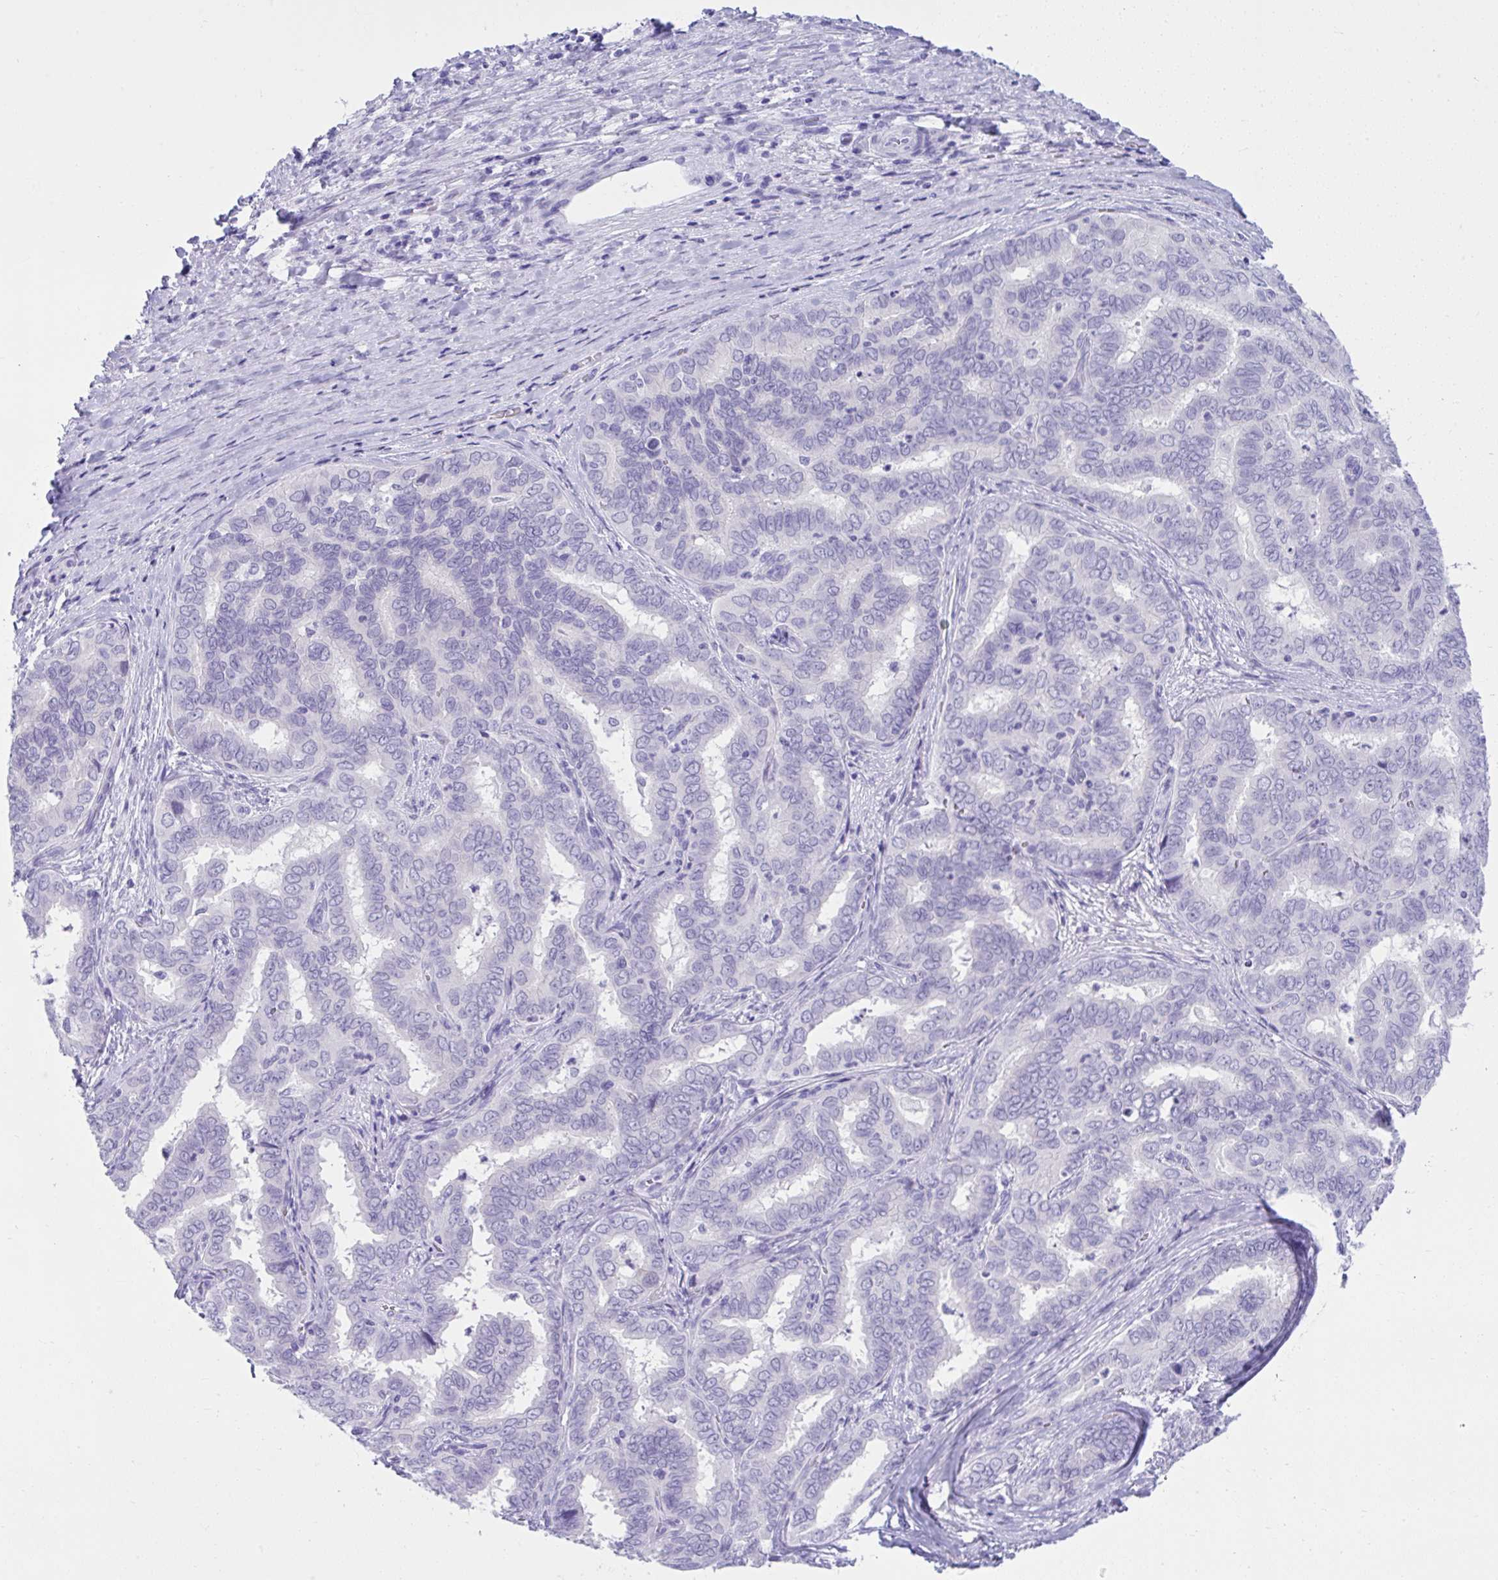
{"staining": {"intensity": "negative", "quantity": "none", "location": "none"}, "tissue": "liver cancer", "cell_type": "Tumor cells", "image_type": "cancer", "snomed": [{"axis": "morphology", "description": "Cholangiocarcinoma"}, {"axis": "topography", "description": "Liver"}], "caption": "IHC of liver cholangiocarcinoma displays no expression in tumor cells.", "gene": "PSCA", "patient": {"sex": "female", "age": 64}}